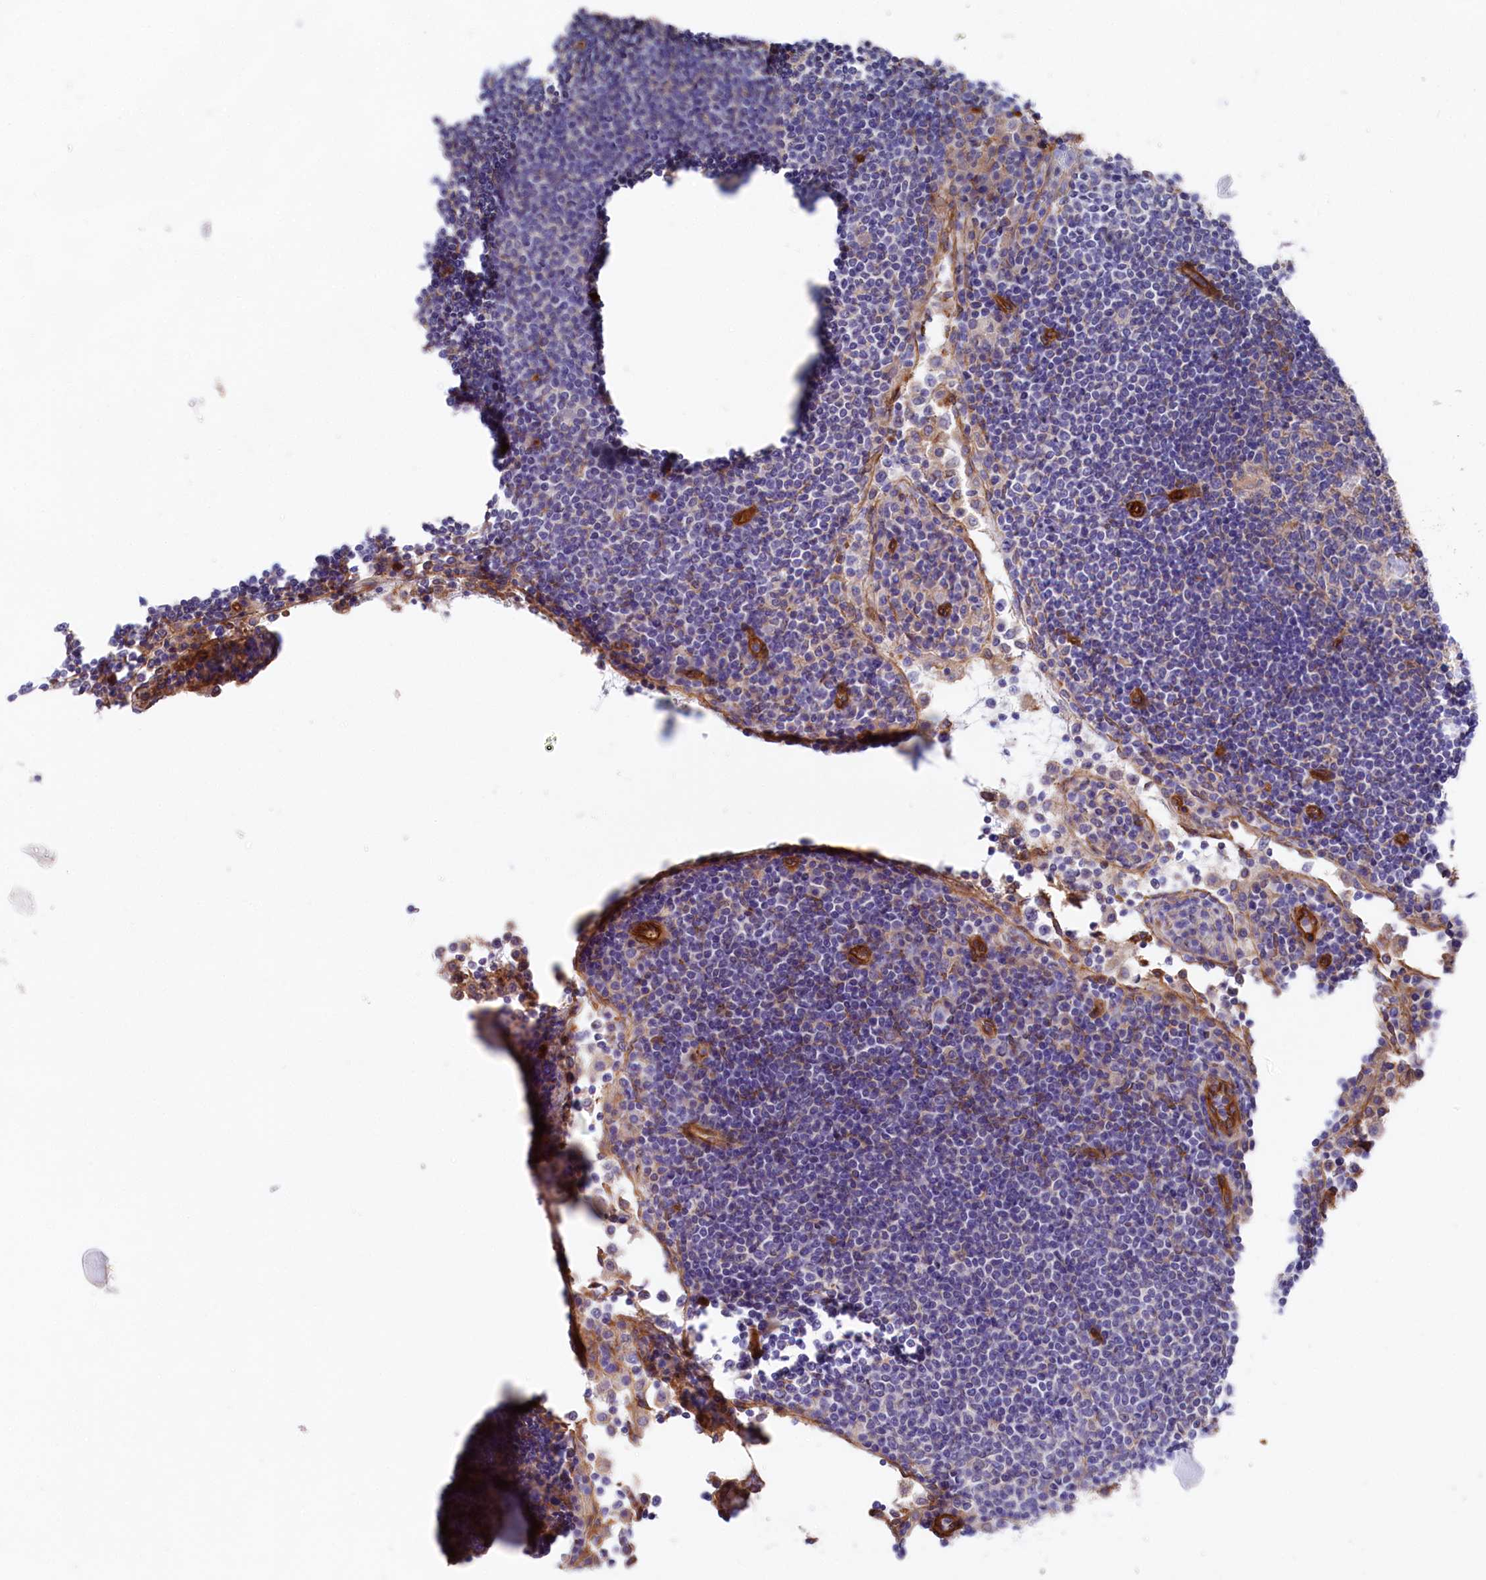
{"staining": {"intensity": "negative", "quantity": "none", "location": "none"}, "tissue": "lymph node", "cell_type": "Germinal center cells", "image_type": "normal", "snomed": [{"axis": "morphology", "description": "Normal tissue, NOS"}, {"axis": "topography", "description": "Lymph node"}], "caption": "The immunohistochemistry photomicrograph has no significant positivity in germinal center cells of lymph node.", "gene": "TNKS1BP1", "patient": {"sex": "female", "age": 53}}